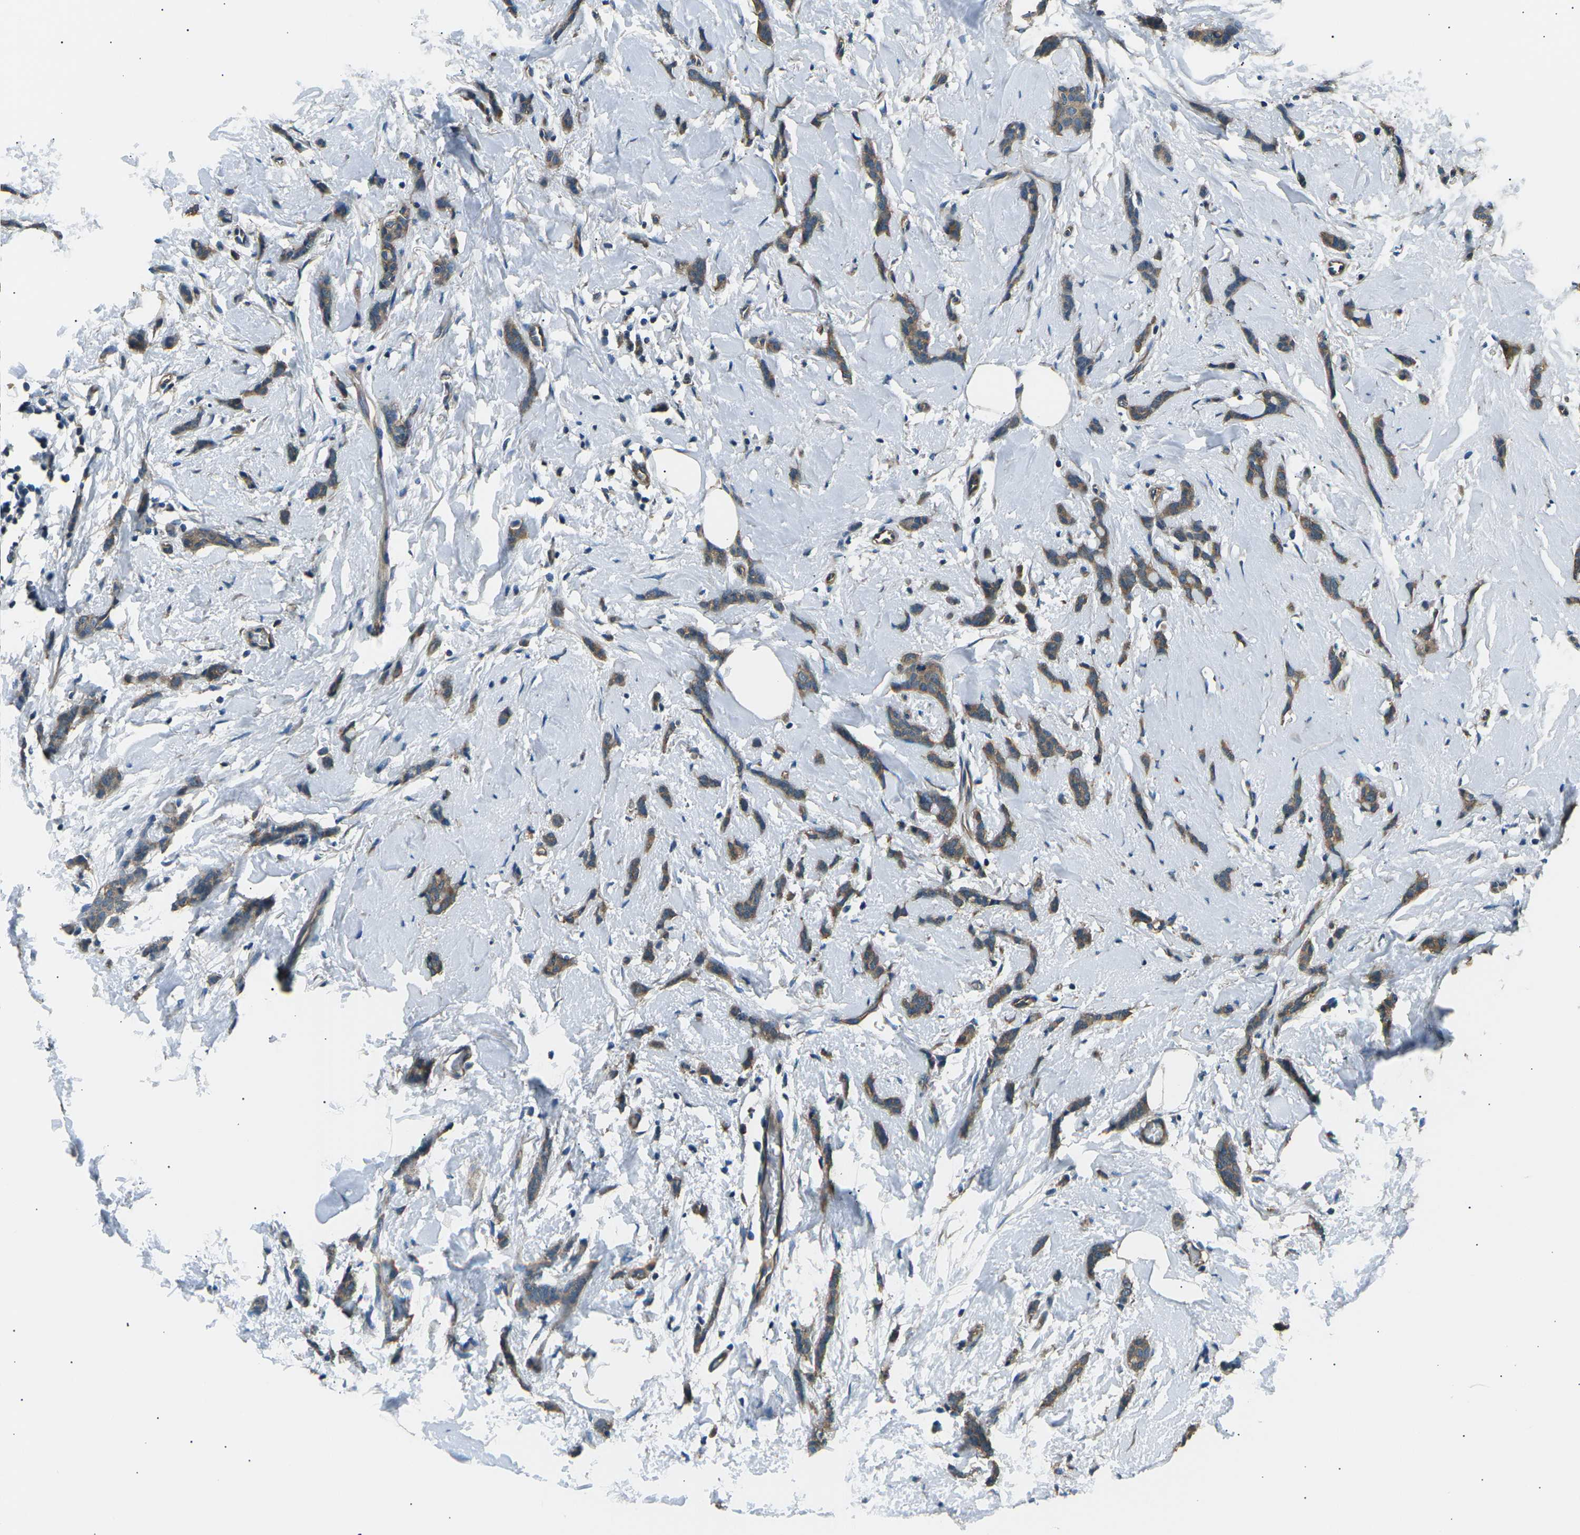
{"staining": {"intensity": "weak", "quantity": ">75%", "location": "cytoplasmic/membranous"}, "tissue": "breast cancer", "cell_type": "Tumor cells", "image_type": "cancer", "snomed": [{"axis": "morphology", "description": "Lobular carcinoma"}, {"axis": "topography", "description": "Skin"}, {"axis": "topography", "description": "Breast"}], "caption": "Brown immunohistochemical staining in breast cancer (lobular carcinoma) exhibits weak cytoplasmic/membranous staining in about >75% of tumor cells.", "gene": "SLK", "patient": {"sex": "female", "age": 46}}